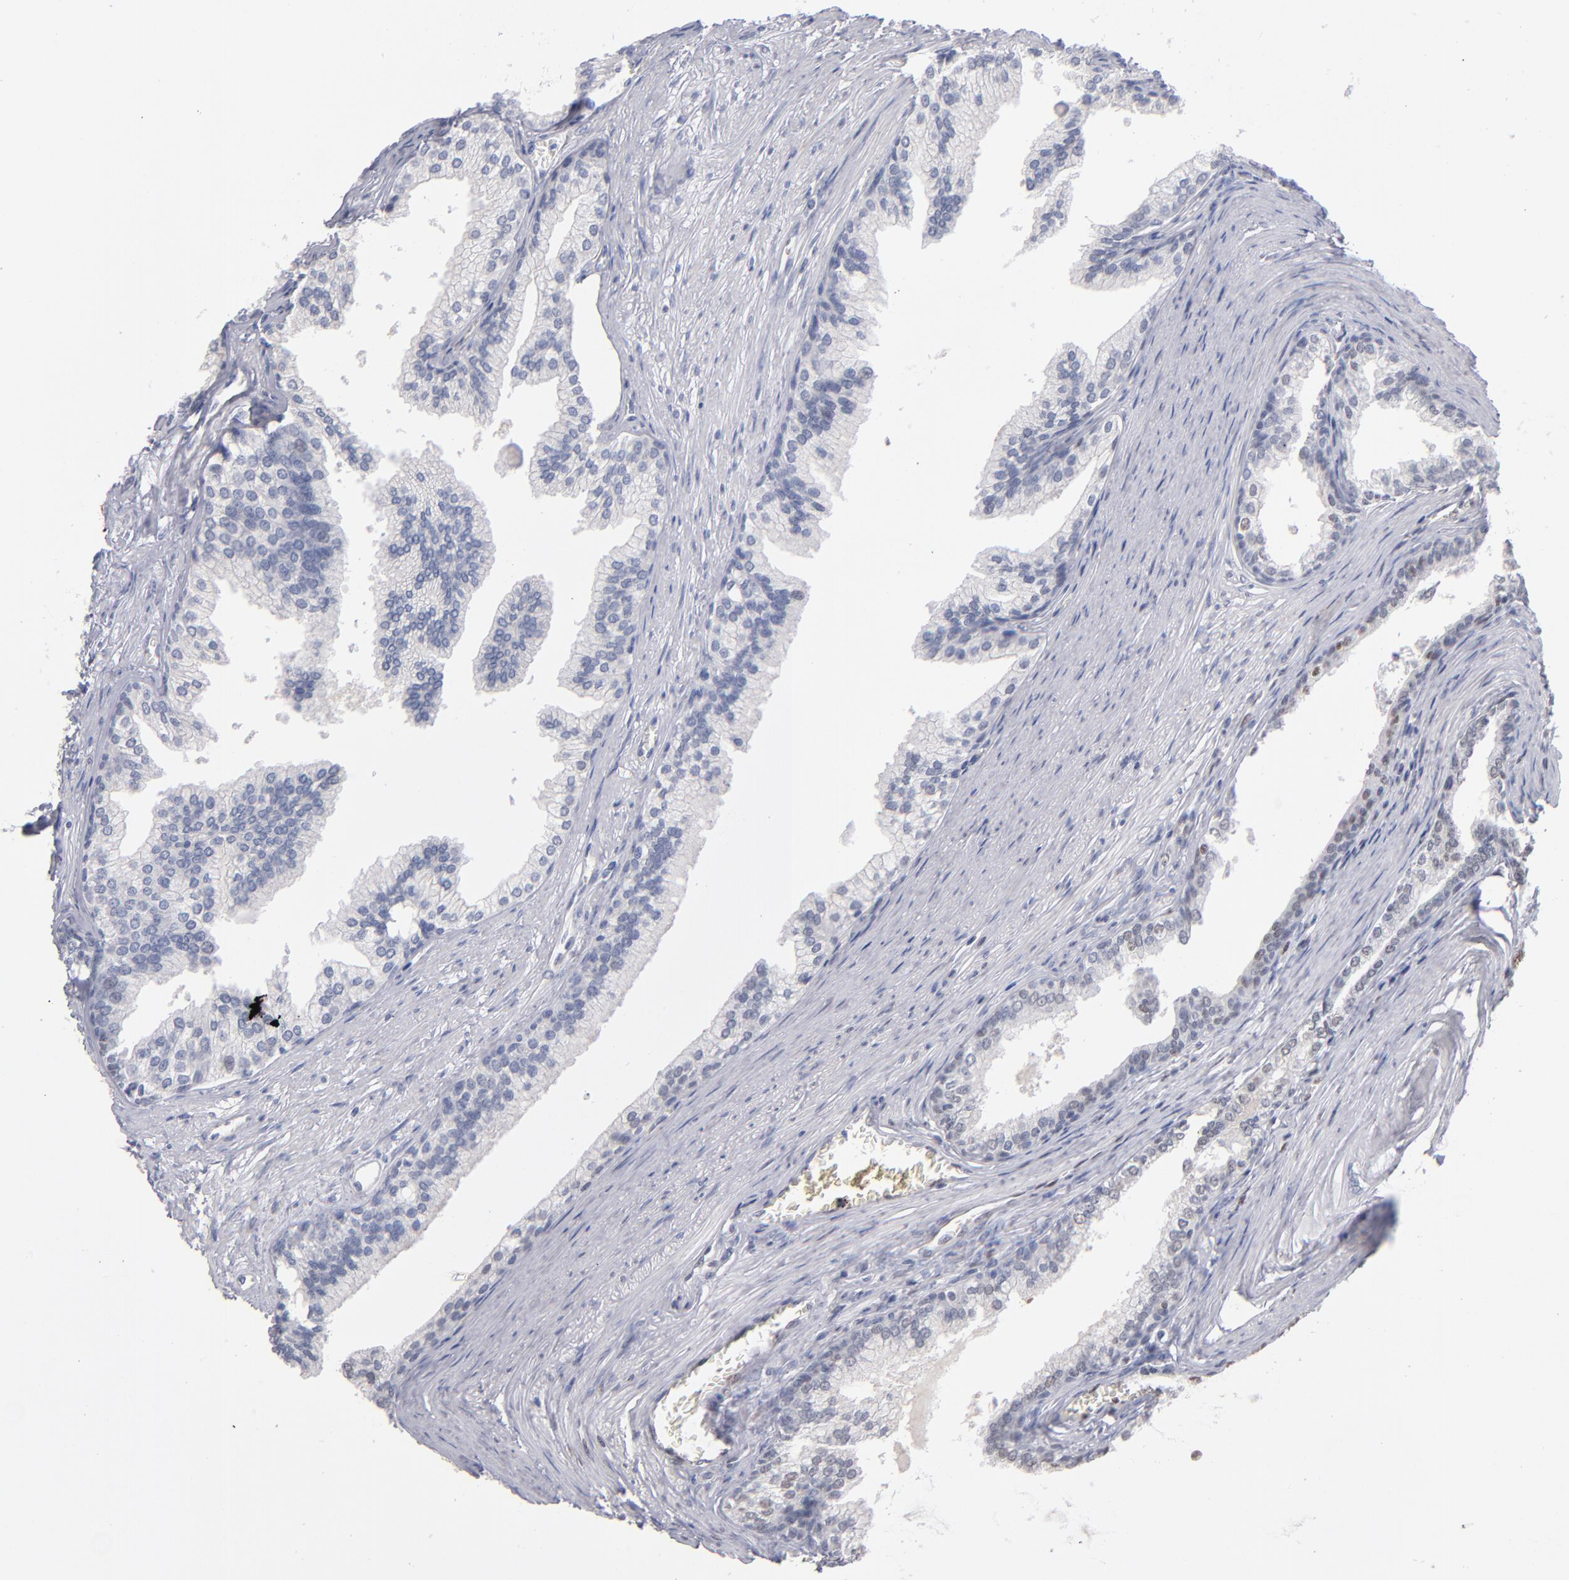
{"staining": {"intensity": "weak", "quantity": "25%-75%", "location": "nuclear"}, "tissue": "prostate", "cell_type": "Glandular cells", "image_type": "normal", "snomed": [{"axis": "morphology", "description": "Normal tissue, NOS"}, {"axis": "topography", "description": "Prostate"}], "caption": "Prostate stained with DAB immunohistochemistry displays low levels of weak nuclear expression in about 25%-75% of glandular cells.", "gene": "MN1", "patient": {"sex": "male", "age": 68}}